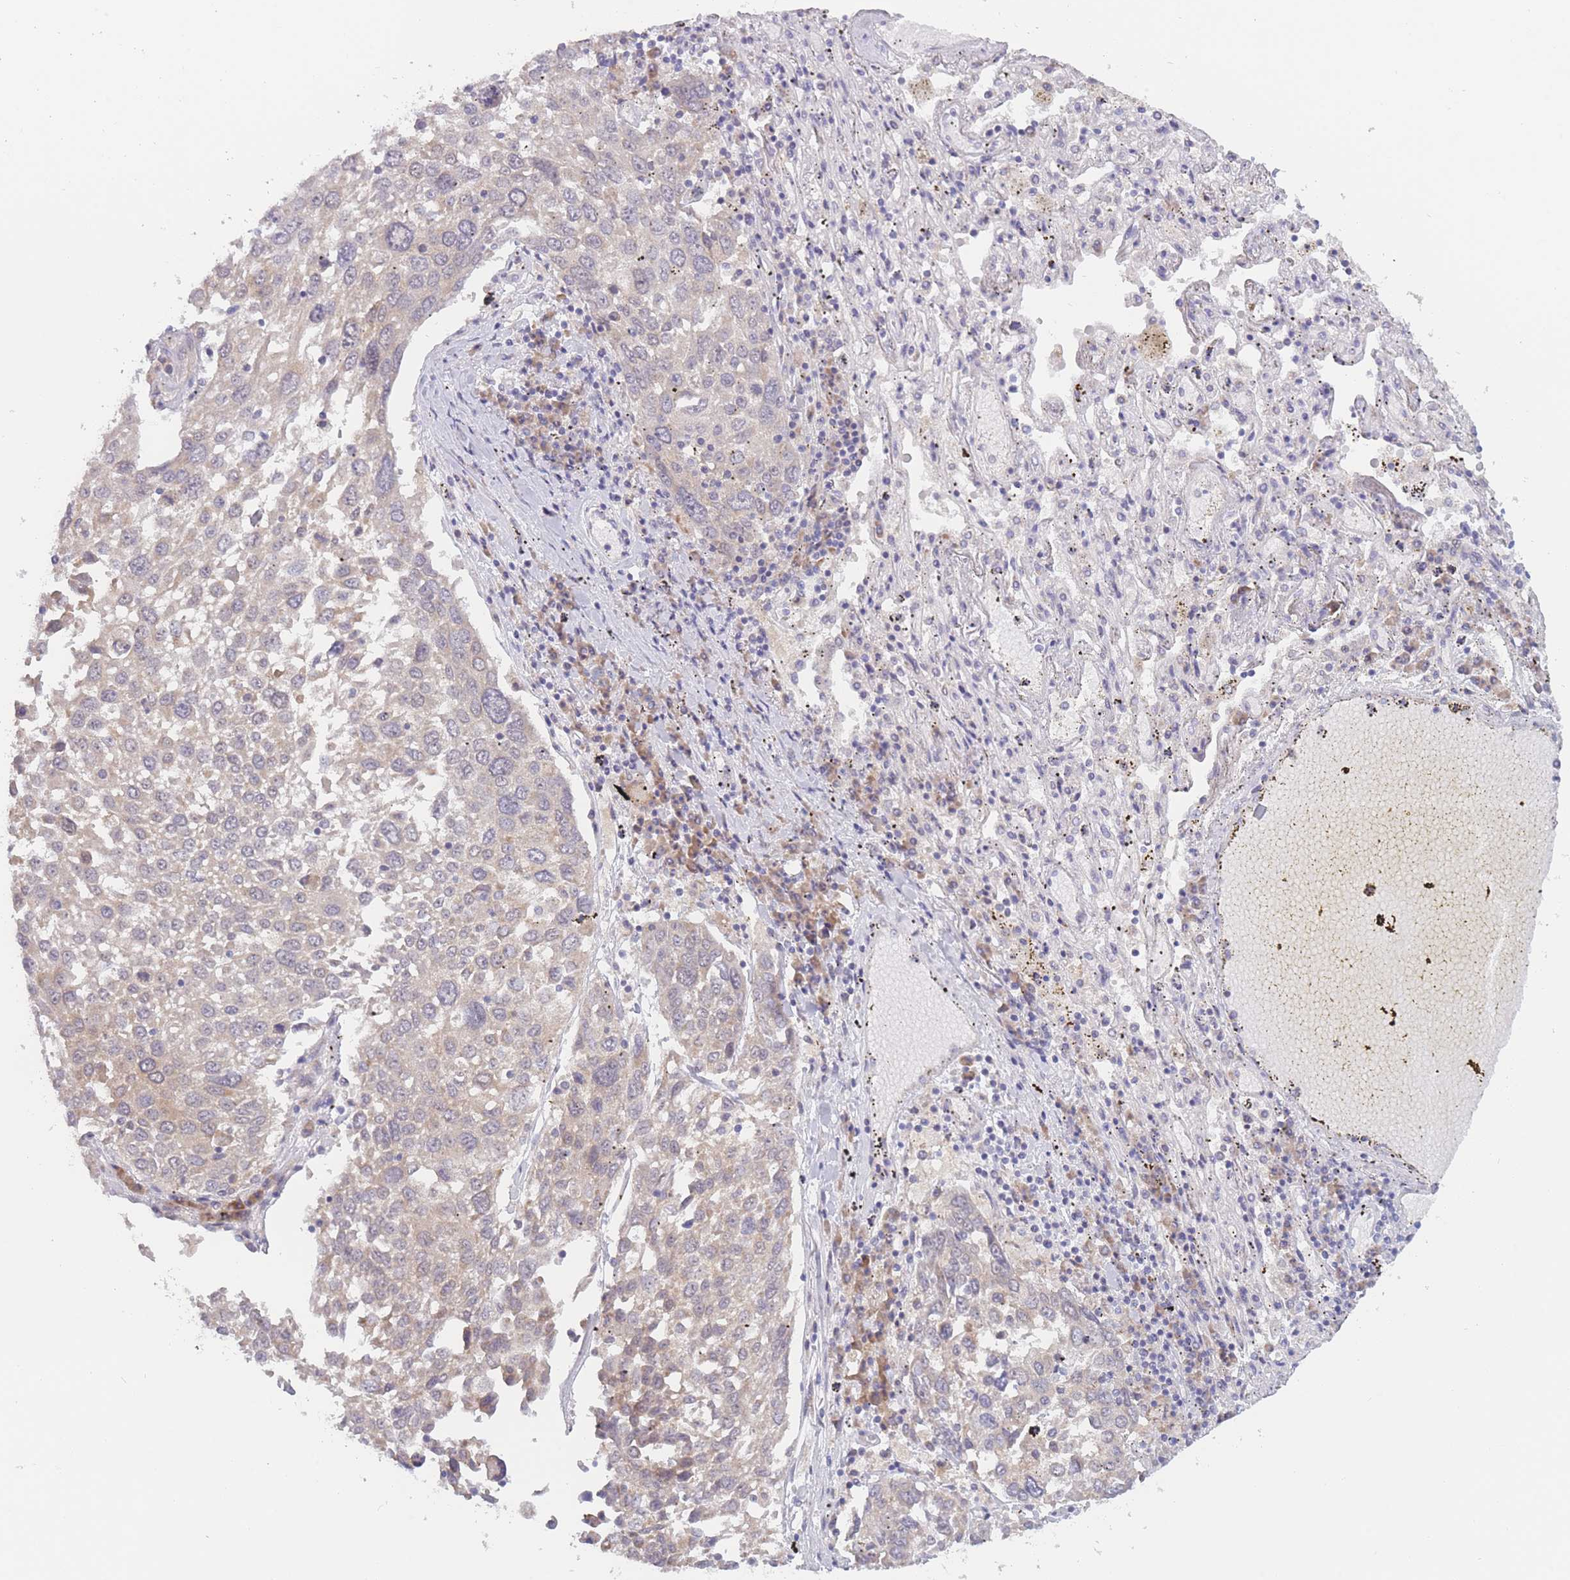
{"staining": {"intensity": "negative", "quantity": "none", "location": "none"}, "tissue": "lung cancer", "cell_type": "Tumor cells", "image_type": "cancer", "snomed": [{"axis": "morphology", "description": "Squamous cell carcinoma, NOS"}, {"axis": "topography", "description": "Lung"}], "caption": "Tumor cells are negative for brown protein staining in lung cancer.", "gene": "FAM227B", "patient": {"sex": "male", "age": 65}}